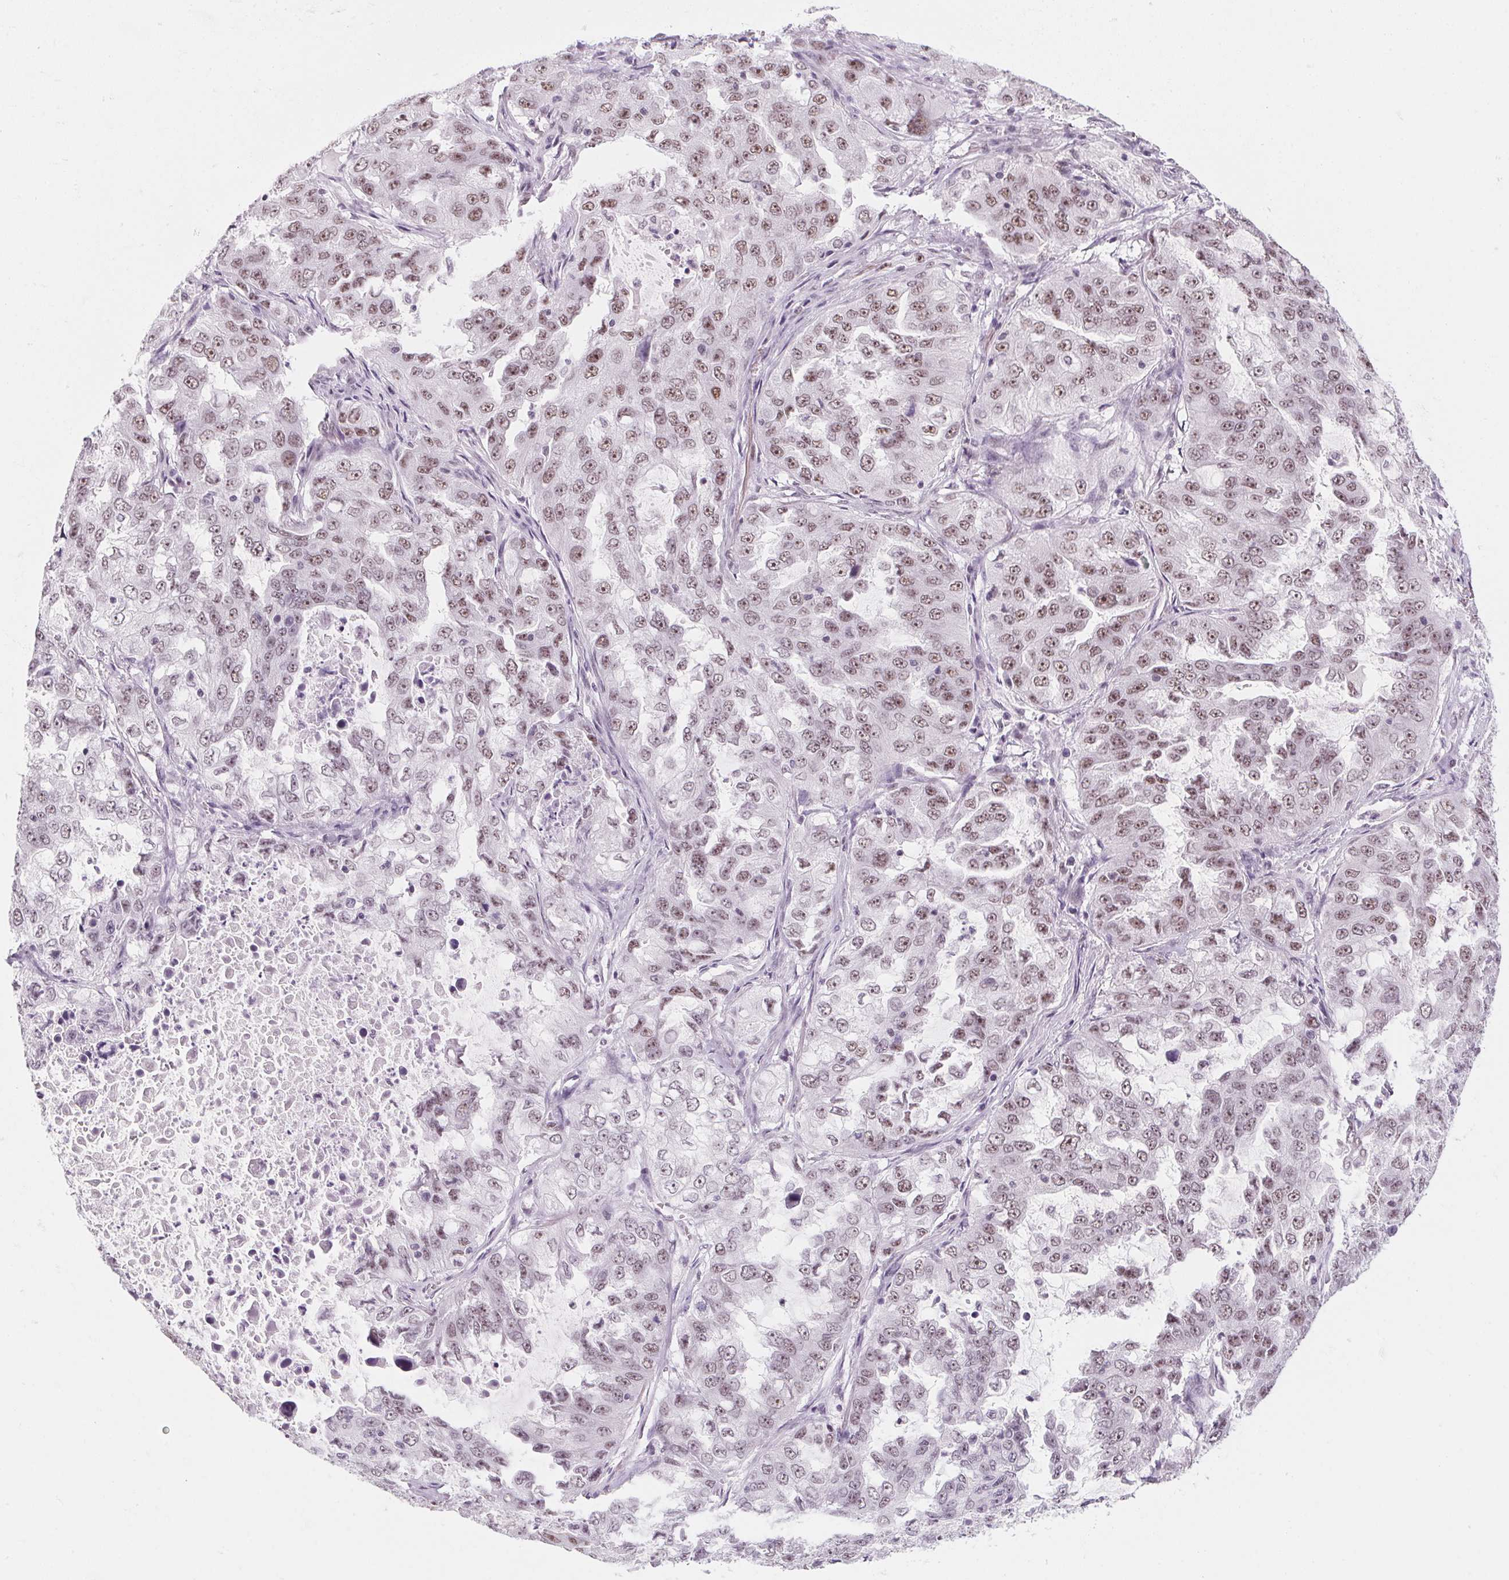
{"staining": {"intensity": "moderate", "quantity": ">75%", "location": "nuclear"}, "tissue": "lung cancer", "cell_type": "Tumor cells", "image_type": "cancer", "snomed": [{"axis": "morphology", "description": "Adenocarcinoma, NOS"}, {"axis": "topography", "description": "Lung"}], "caption": "High-power microscopy captured an immunohistochemistry photomicrograph of lung cancer, revealing moderate nuclear staining in about >75% of tumor cells. Immunohistochemistry (ihc) stains the protein in brown and the nuclei are stained blue.", "gene": "ZIC4", "patient": {"sex": "female", "age": 61}}